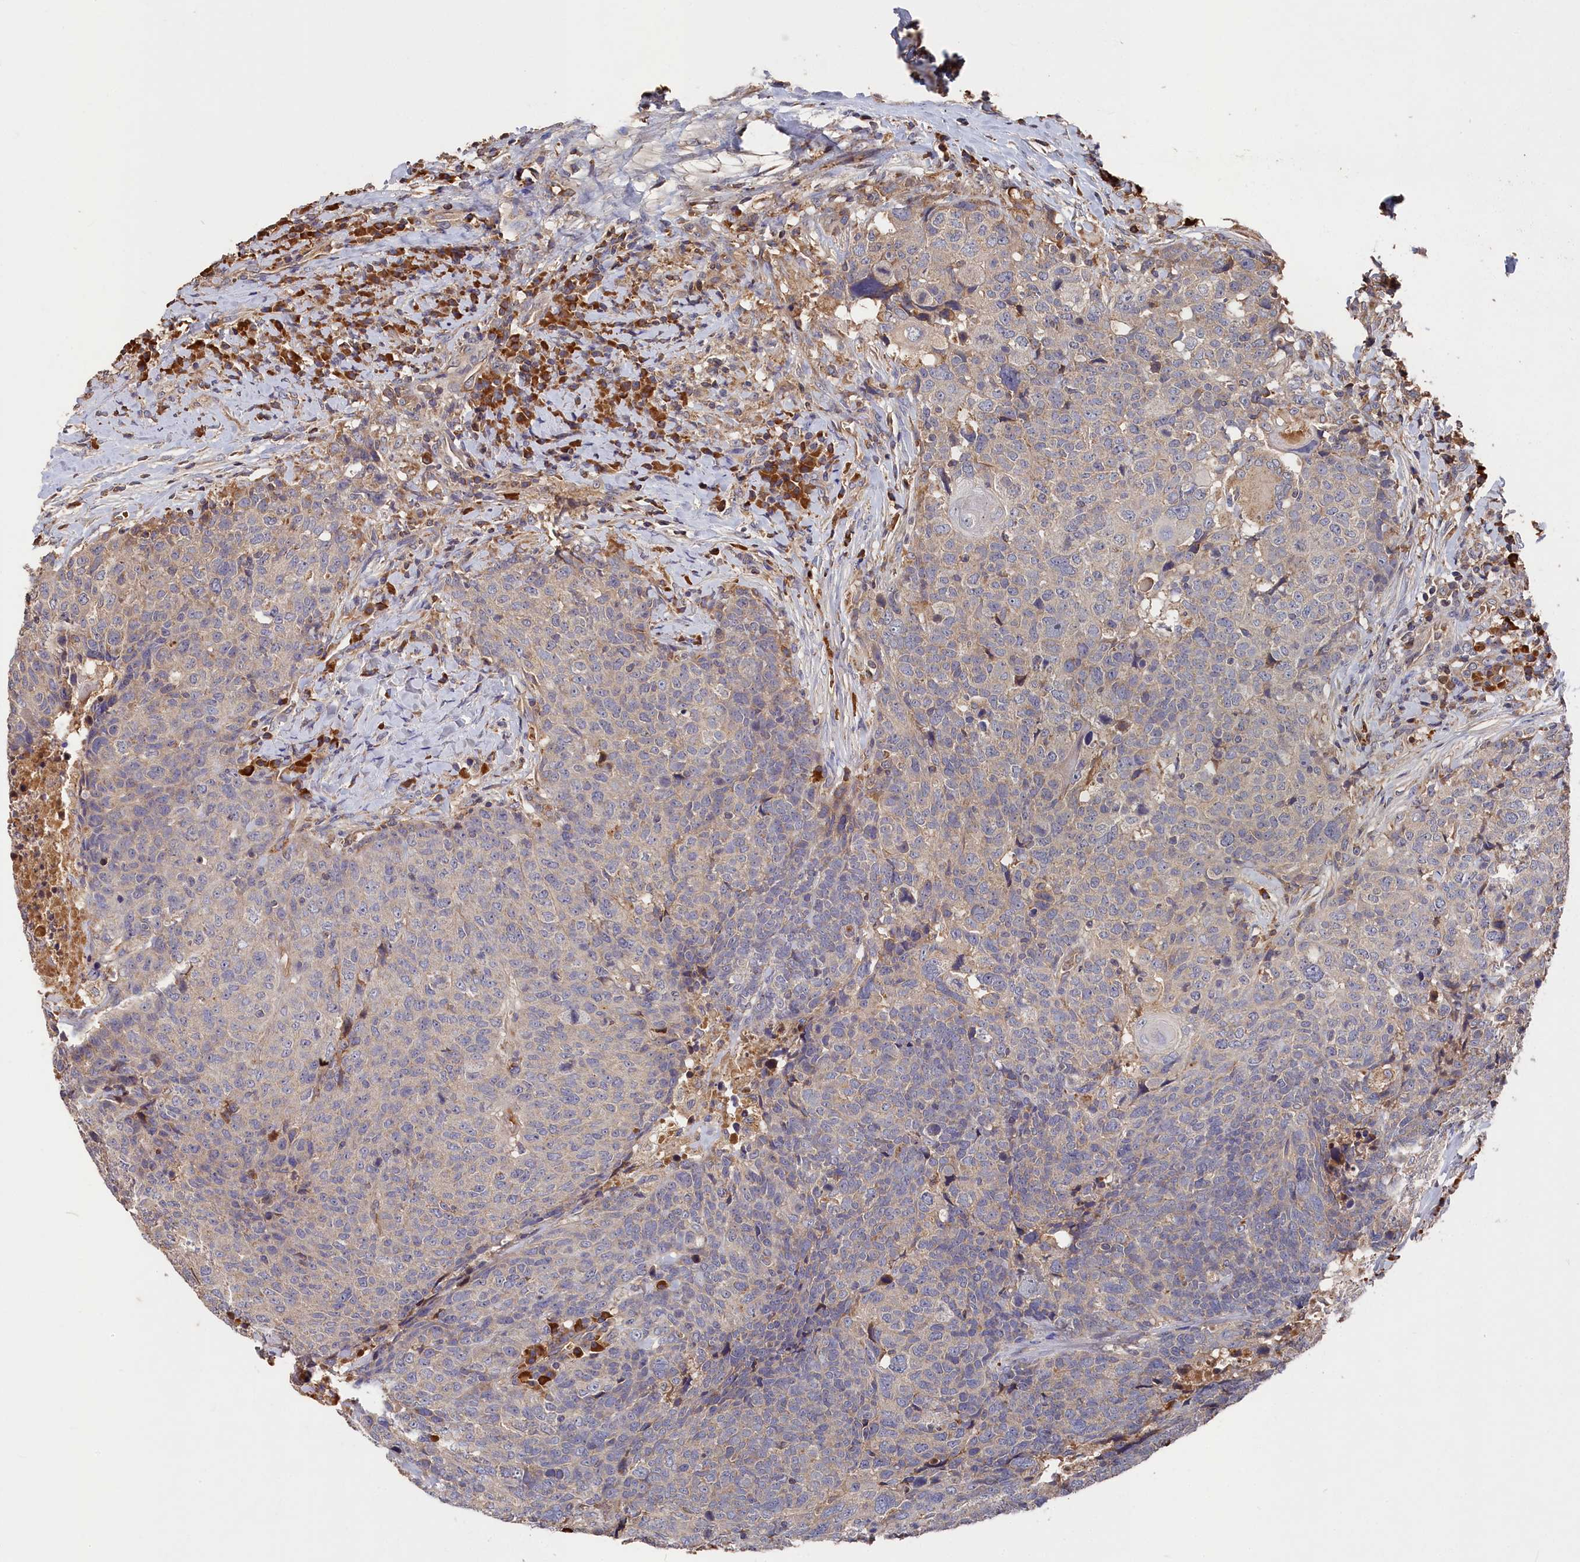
{"staining": {"intensity": "negative", "quantity": "none", "location": "none"}, "tissue": "head and neck cancer", "cell_type": "Tumor cells", "image_type": "cancer", "snomed": [{"axis": "morphology", "description": "Squamous cell carcinoma, NOS"}, {"axis": "topography", "description": "Head-Neck"}], "caption": "The image displays no staining of tumor cells in head and neck cancer. (Stains: DAB immunohistochemistry with hematoxylin counter stain, Microscopy: brightfield microscopy at high magnification).", "gene": "DHRS11", "patient": {"sex": "male", "age": 66}}